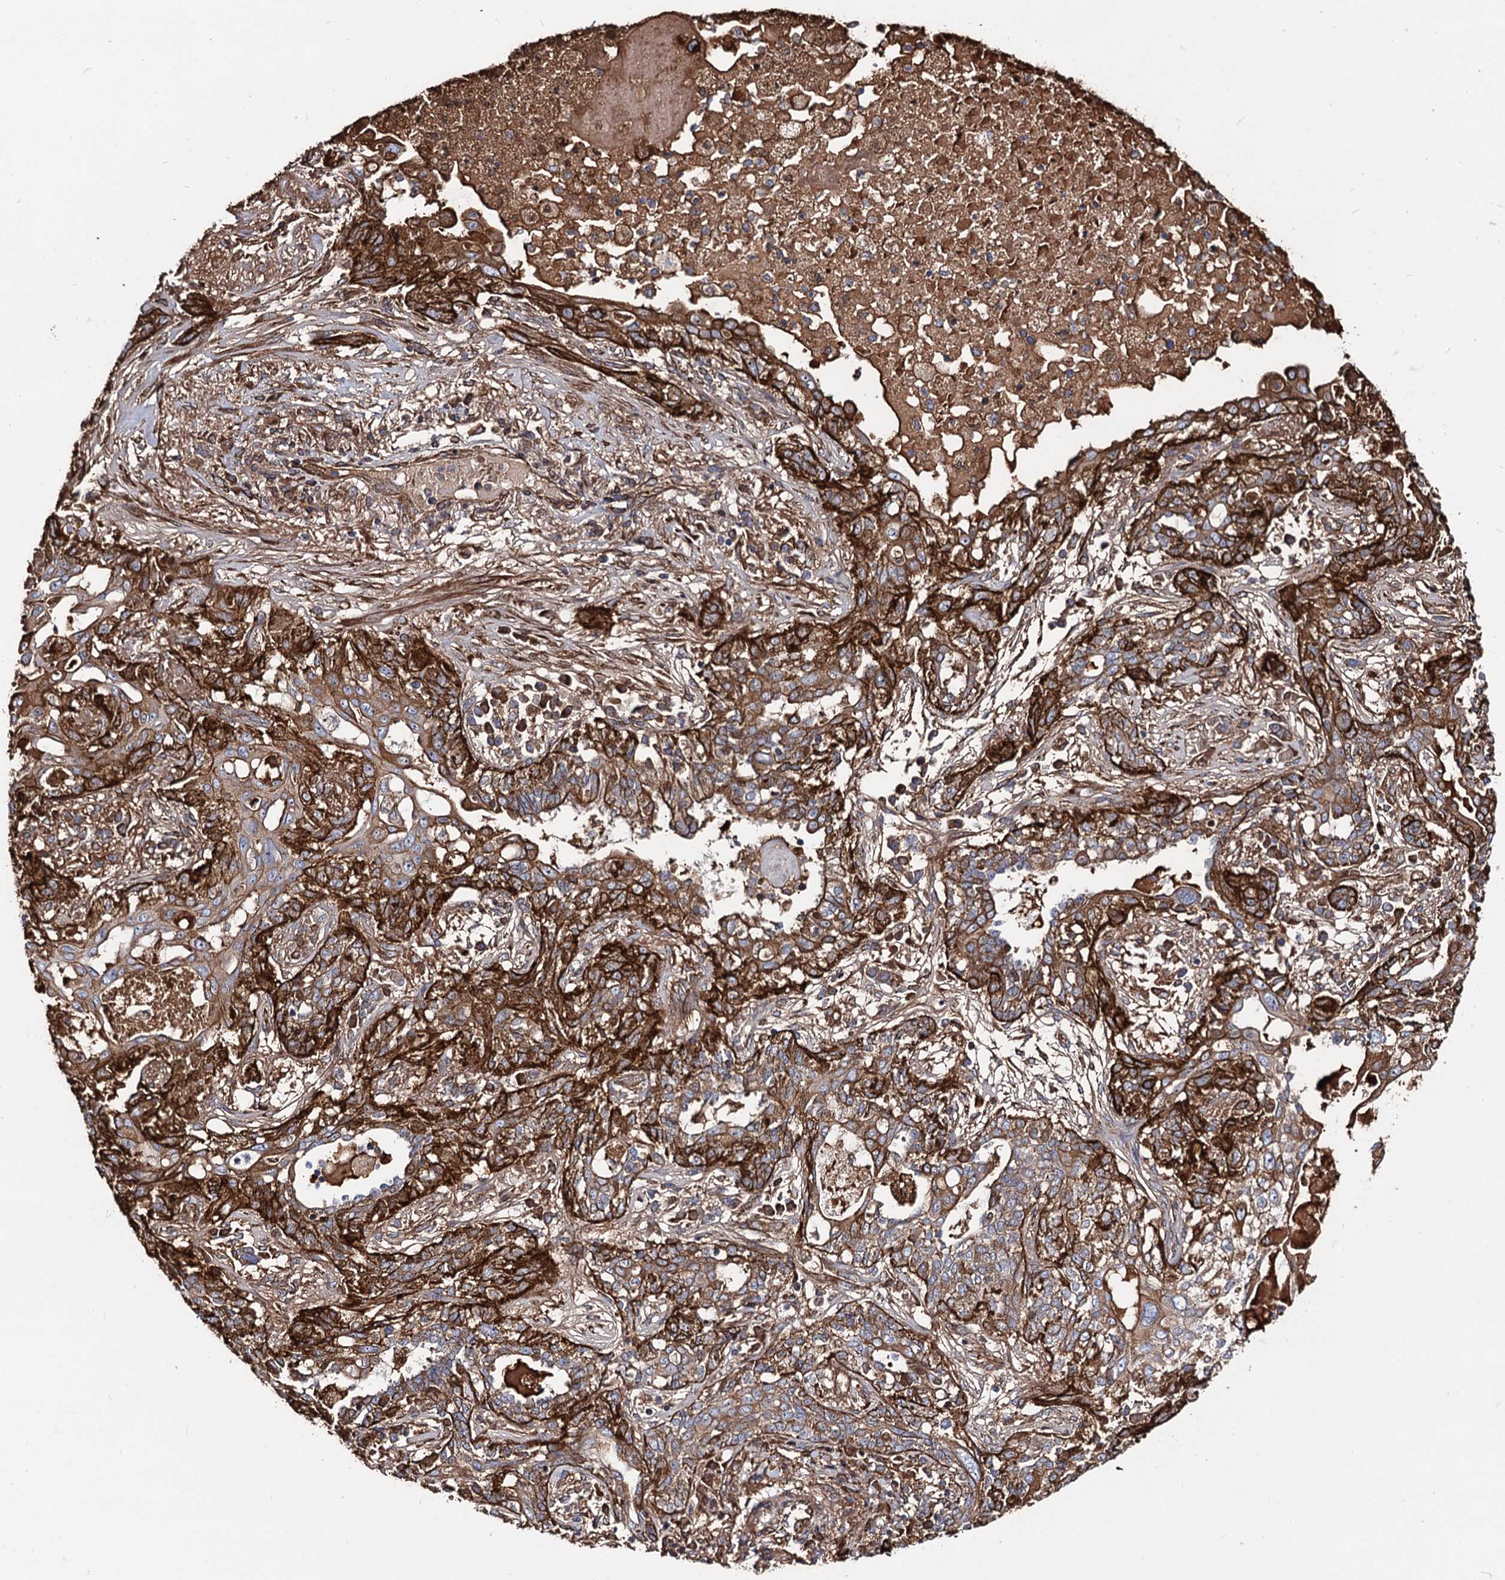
{"staining": {"intensity": "strong", "quantity": ">75%", "location": "cytoplasmic/membranous"}, "tissue": "lung cancer", "cell_type": "Tumor cells", "image_type": "cancer", "snomed": [{"axis": "morphology", "description": "Squamous cell carcinoma, NOS"}, {"axis": "topography", "description": "Lung"}], "caption": "DAB immunohistochemical staining of squamous cell carcinoma (lung) displays strong cytoplasmic/membranous protein positivity in approximately >75% of tumor cells.", "gene": "CIP2A", "patient": {"sex": "female", "age": 70}}